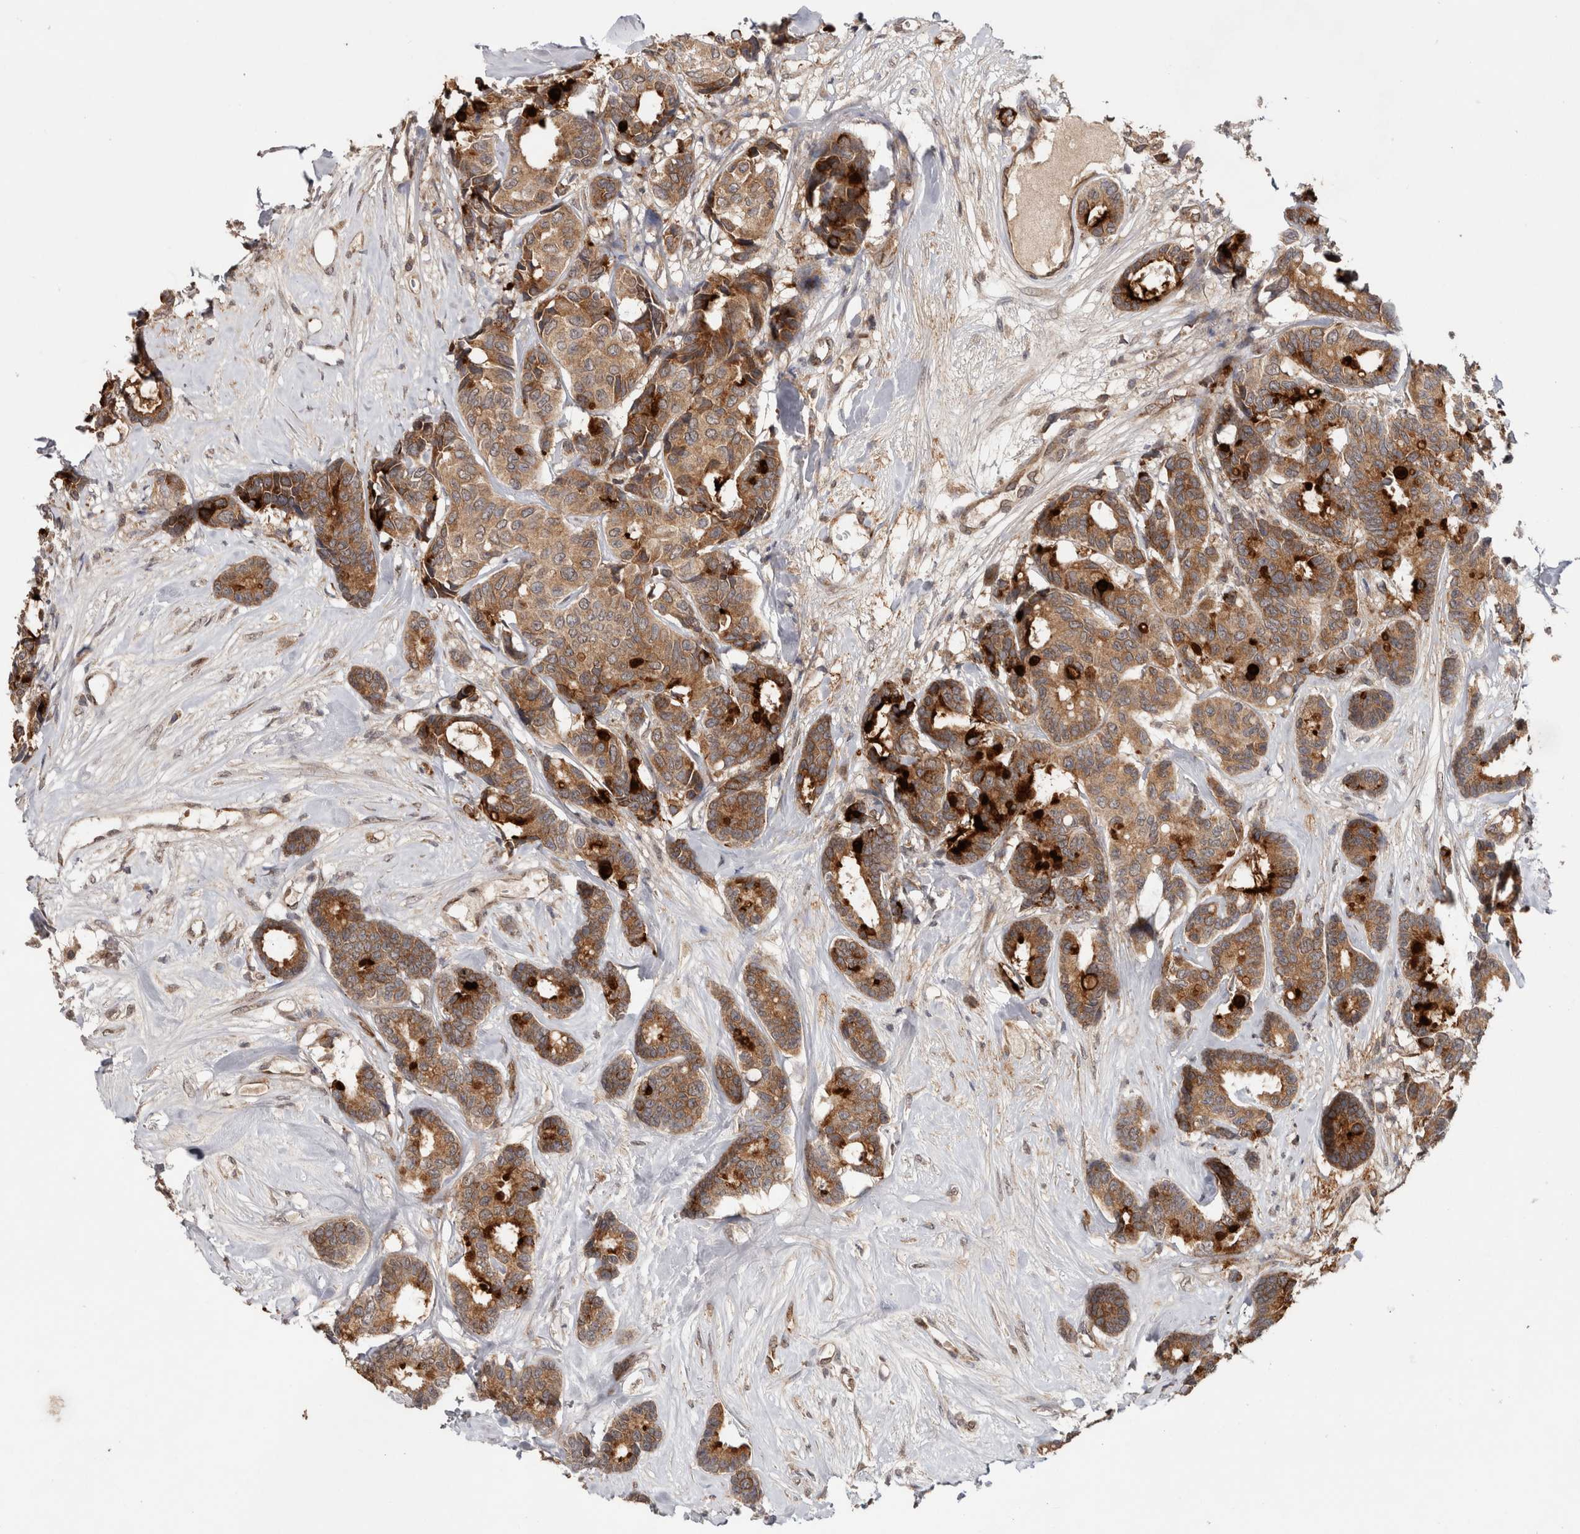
{"staining": {"intensity": "moderate", "quantity": ">75%", "location": "cytoplasmic/membranous"}, "tissue": "breast cancer", "cell_type": "Tumor cells", "image_type": "cancer", "snomed": [{"axis": "morphology", "description": "Duct carcinoma"}, {"axis": "topography", "description": "Breast"}], "caption": "IHC (DAB) staining of breast intraductal carcinoma exhibits moderate cytoplasmic/membranous protein positivity in about >75% of tumor cells.", "gene": "HMOX2", "patient": {"sex": "female", "age": 87}}